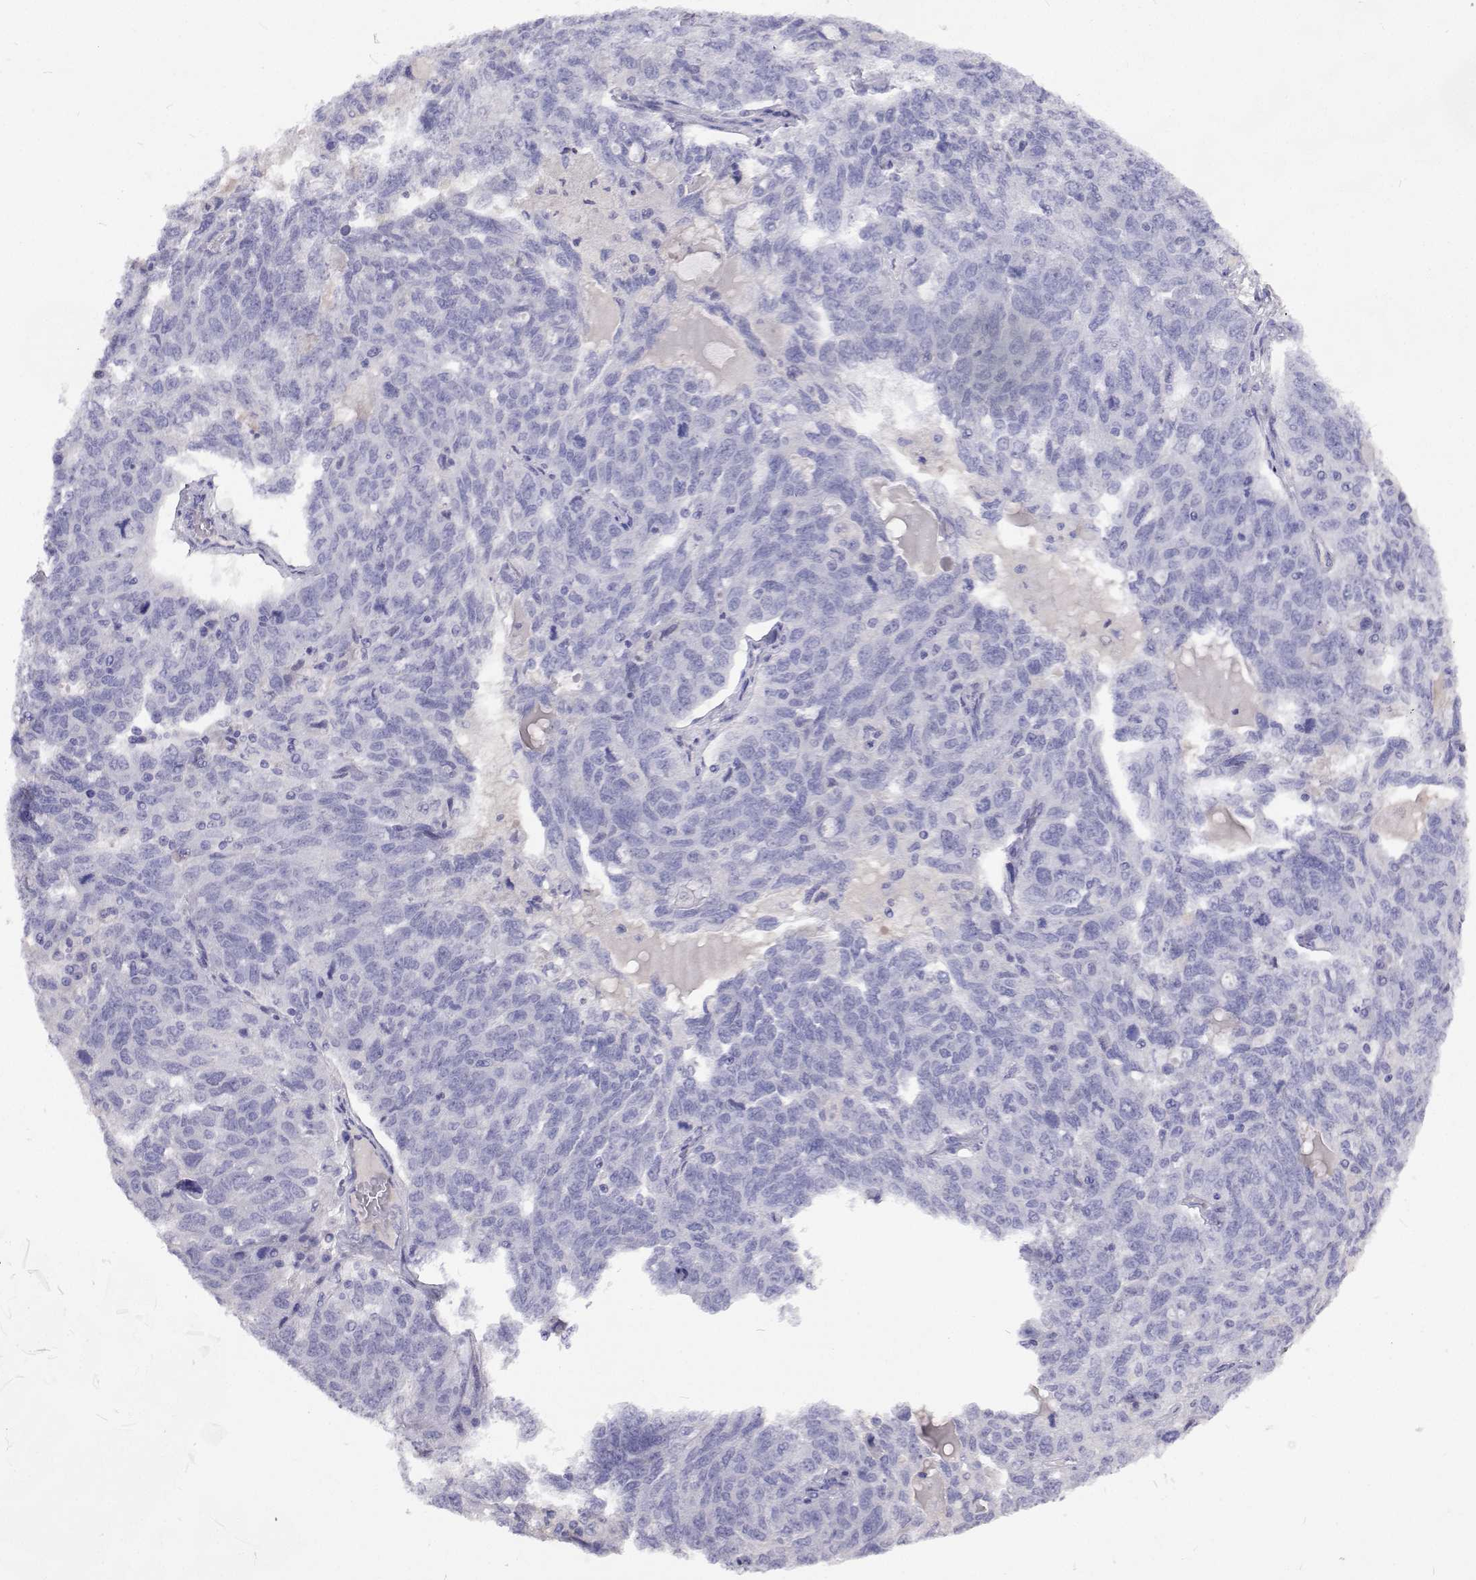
{"staining": {"intensity": "negative", "quantity": "none", "location": "none"}, "tissue": "ovarian cancer", "cell_type": "Tumor cells", "image_type": "cancer", "snomed": [{"axis": "morphology", "description": "Cystadenocarcinoma, serous, NOS"}, {"axis": "topography", "description": "Ovary"}], "caption": "Tumor cells show no significant staining in ovarian cancer (serous cystadenocarcinoma).", "gene": "CFAP44", "patient": {"sex": "female", "age": 71}}